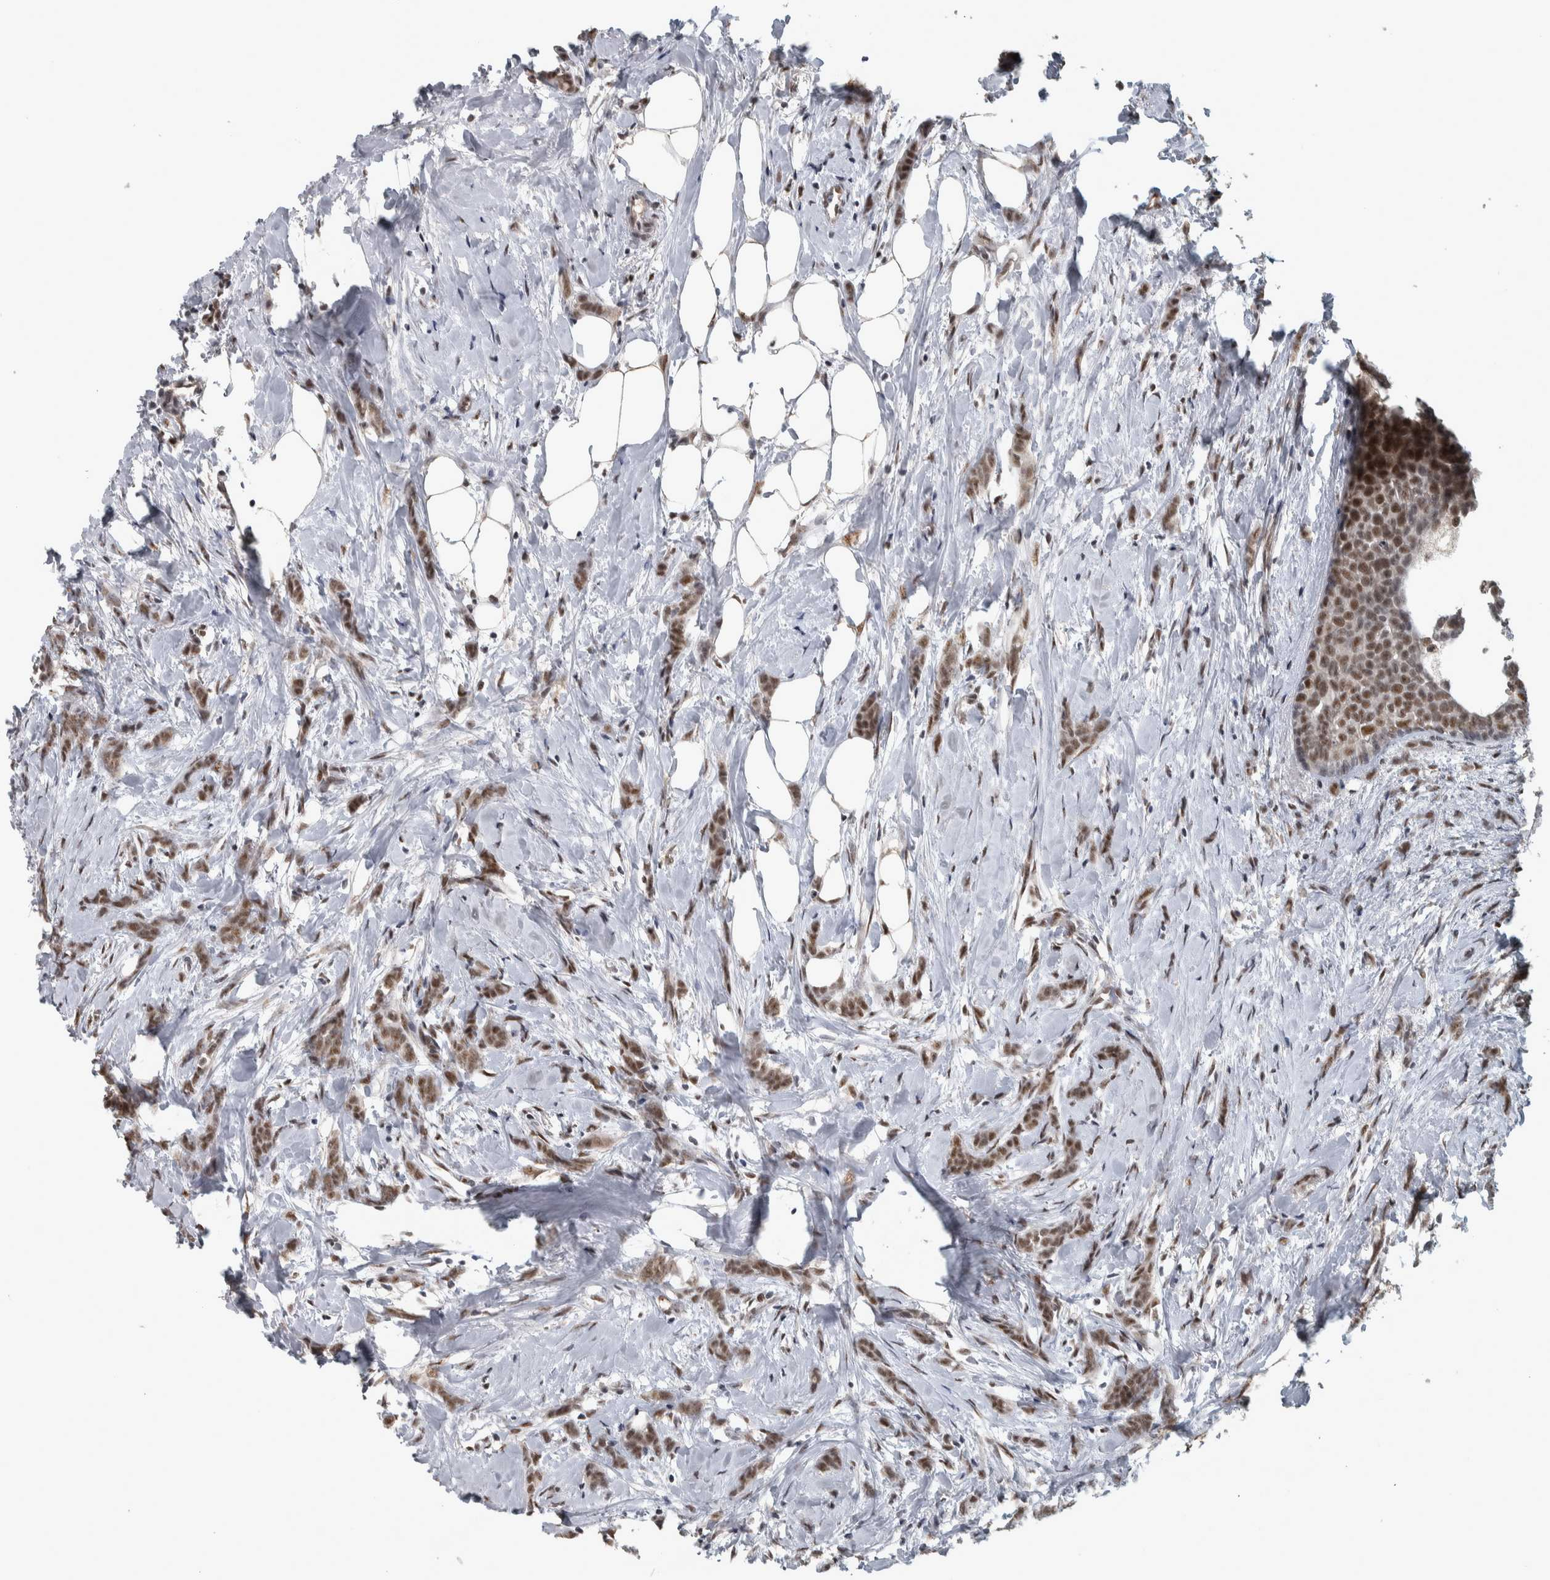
{"staining": {"intensity": "moderate", "quantity": ">75%", "location": "nuclear"}, "tissue": "breast cancer", "cell_type": "Tumor cells", "image_type": "cancer", "snomed": [{"axis": "morphology", "description": "Lobular carcinoma, in situ"}, {"axis": "morphology", "description": "Lobular carcinoma"}, {"axis": "topography", "description": "Breast"}], "caption": "The photomicrograph demonstrates a brown stain indicating the presence of a protein in the nuclear of tumor cells in breast cancer (lobular carcinoma in situ). (DAB = brown stain, brightfield microscopy at high magnification).", "gene": "DDX42", "patient": {"sex": "female", "age": 41}}